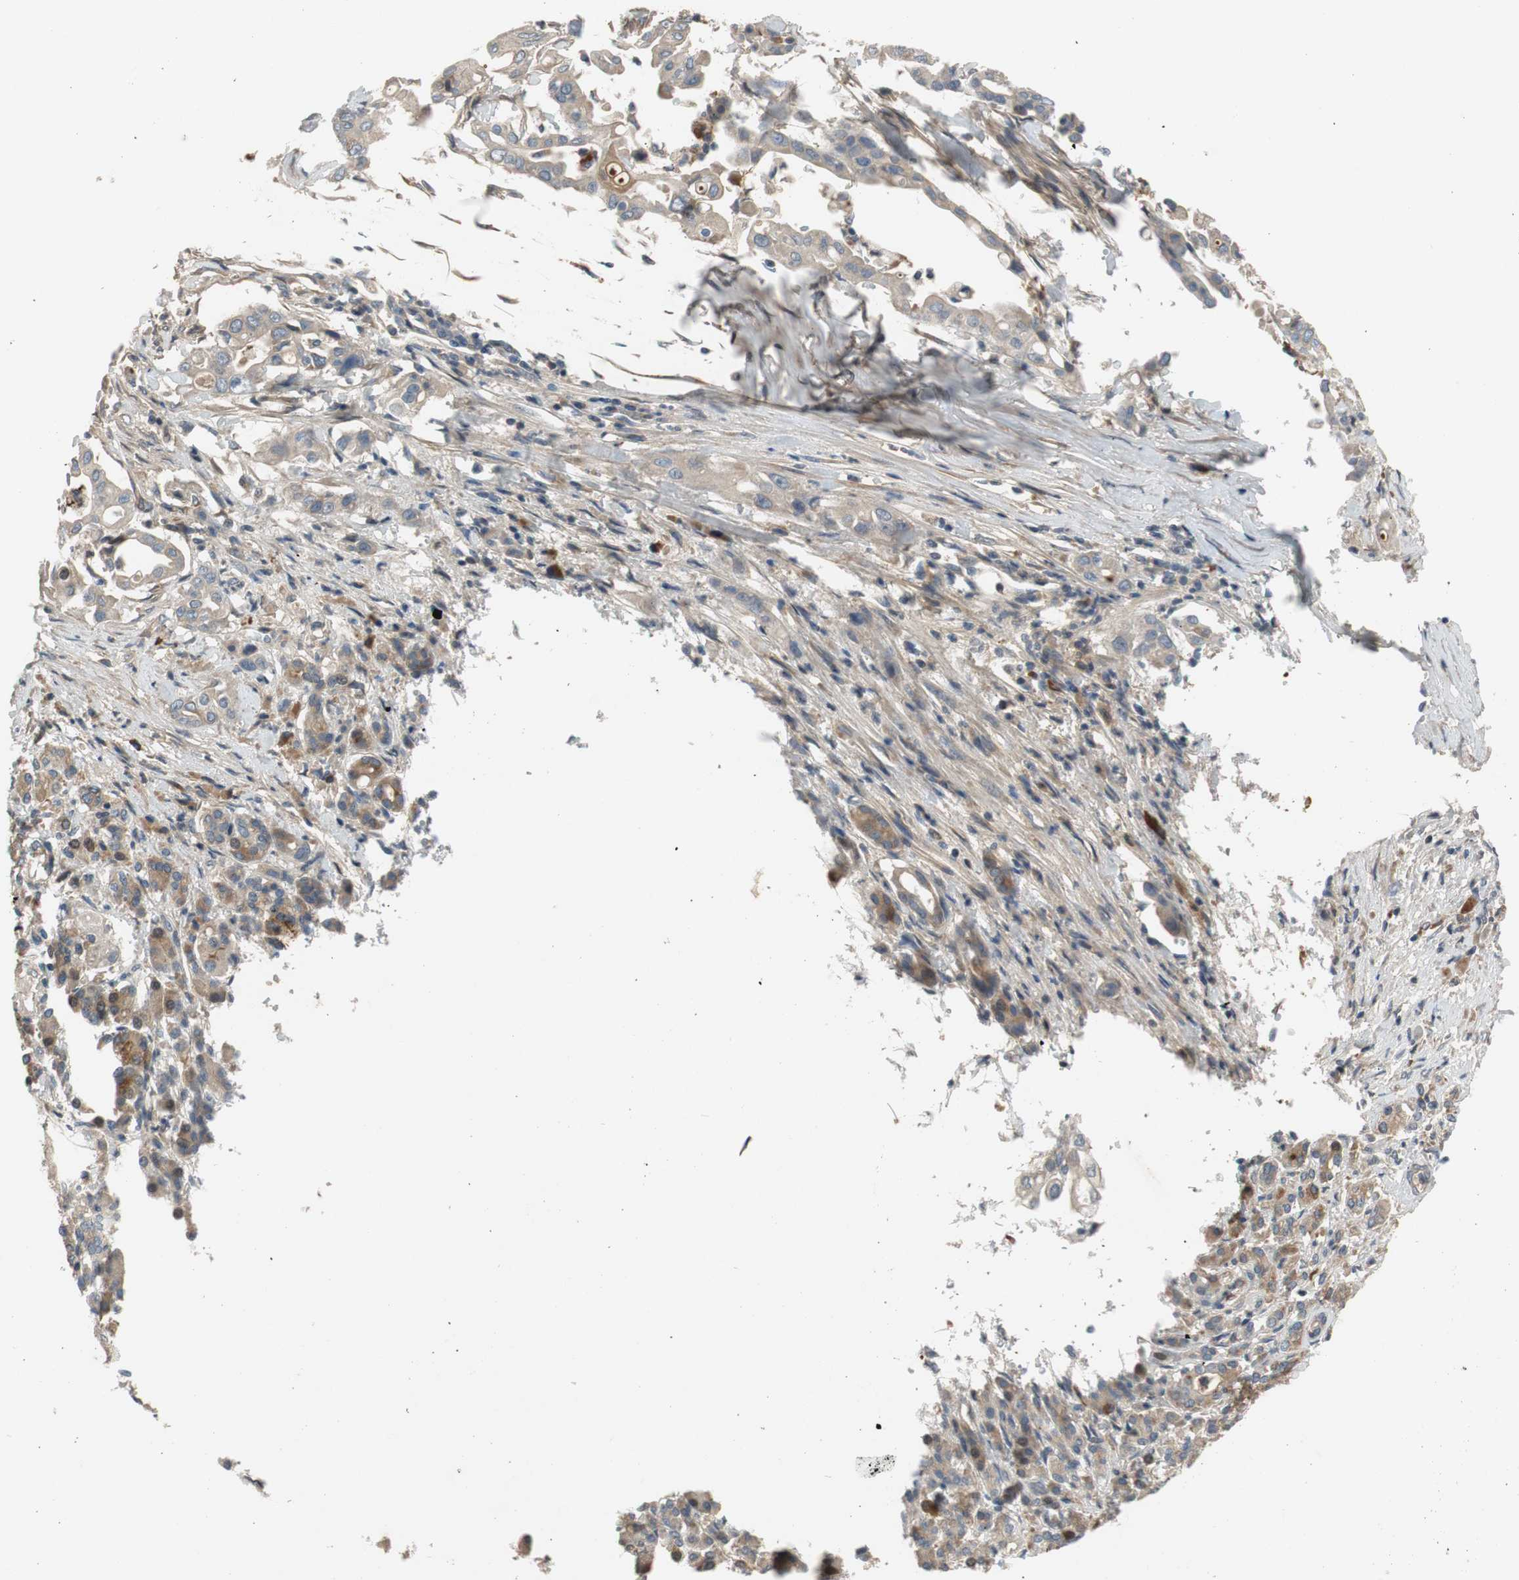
{"staining": {"intensity": "weak", "quantity": ">75%", "location": "cytoplasmic/membranous"}, "tissue": "pancreatic cancer", "cell_type": "Tumor cells", "image_type": "cancer", "snomed": [{"axis": "morphology", "description": "Normal tissue, NOS"}, {"axis": "topography", "description": "Pancreas"}], "caption": "A micrograph of human pancreatic cancer stained for a protein shows weak cytoplasmic/membranous brown staining in tumor cells.", "gene": "C4A", "patient": {"sex": "male", "age": 42}}